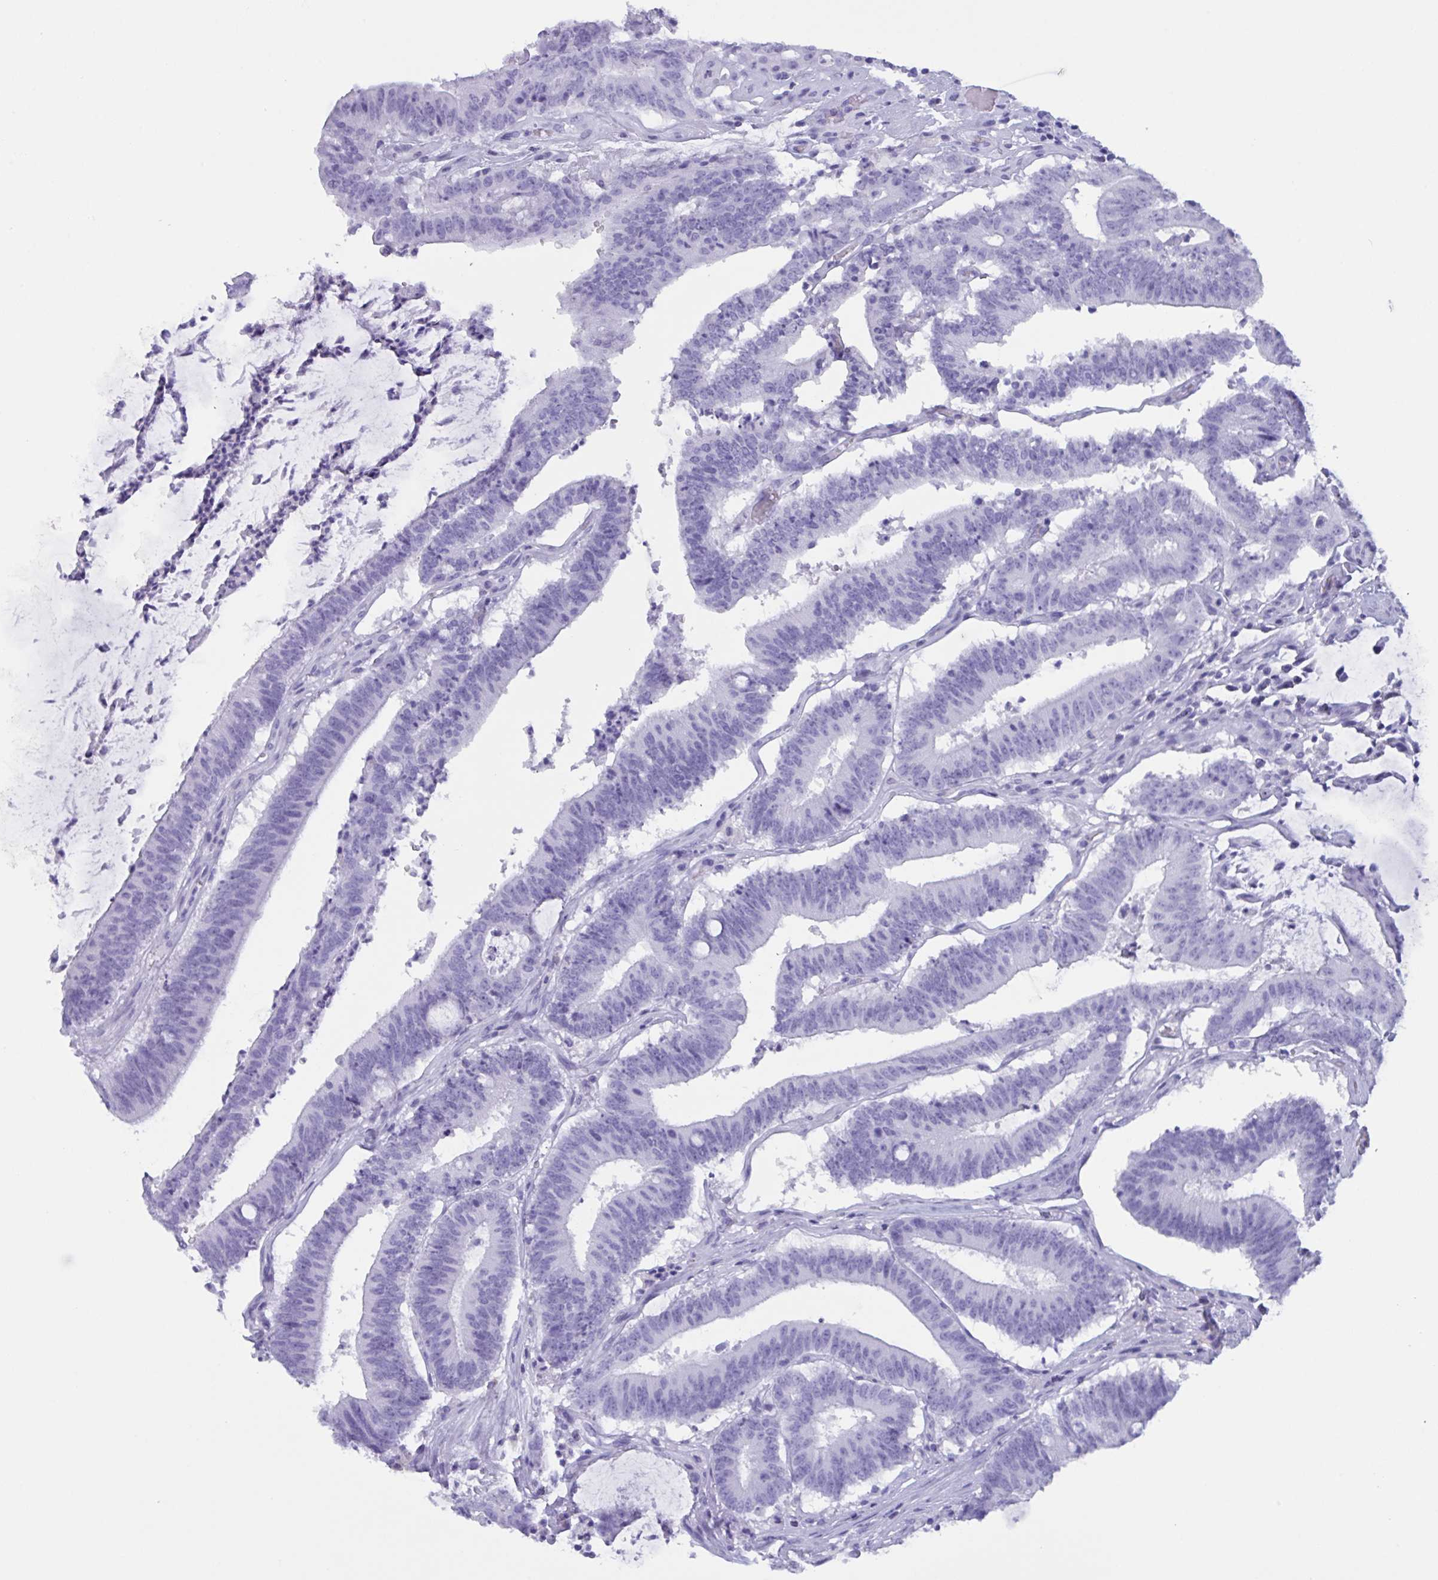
{"staining": {"intensity": "negative", "quantity": "none", "location": "none"}, "tissue": "colorectal cancer", "cell_type": "Tumor cells", "image_type": "cancer", "snomed": [{"axis": "morphology", "description": "Adenocarcinoma, NOS"}, {"axis": "topography", "description": "Colon"}], "caption": "Tumor cells show no significant staining in adenocarcinoma (colorectal).", "gene": "ZNF850", "patient": {"sex": "female", "age": 43}}